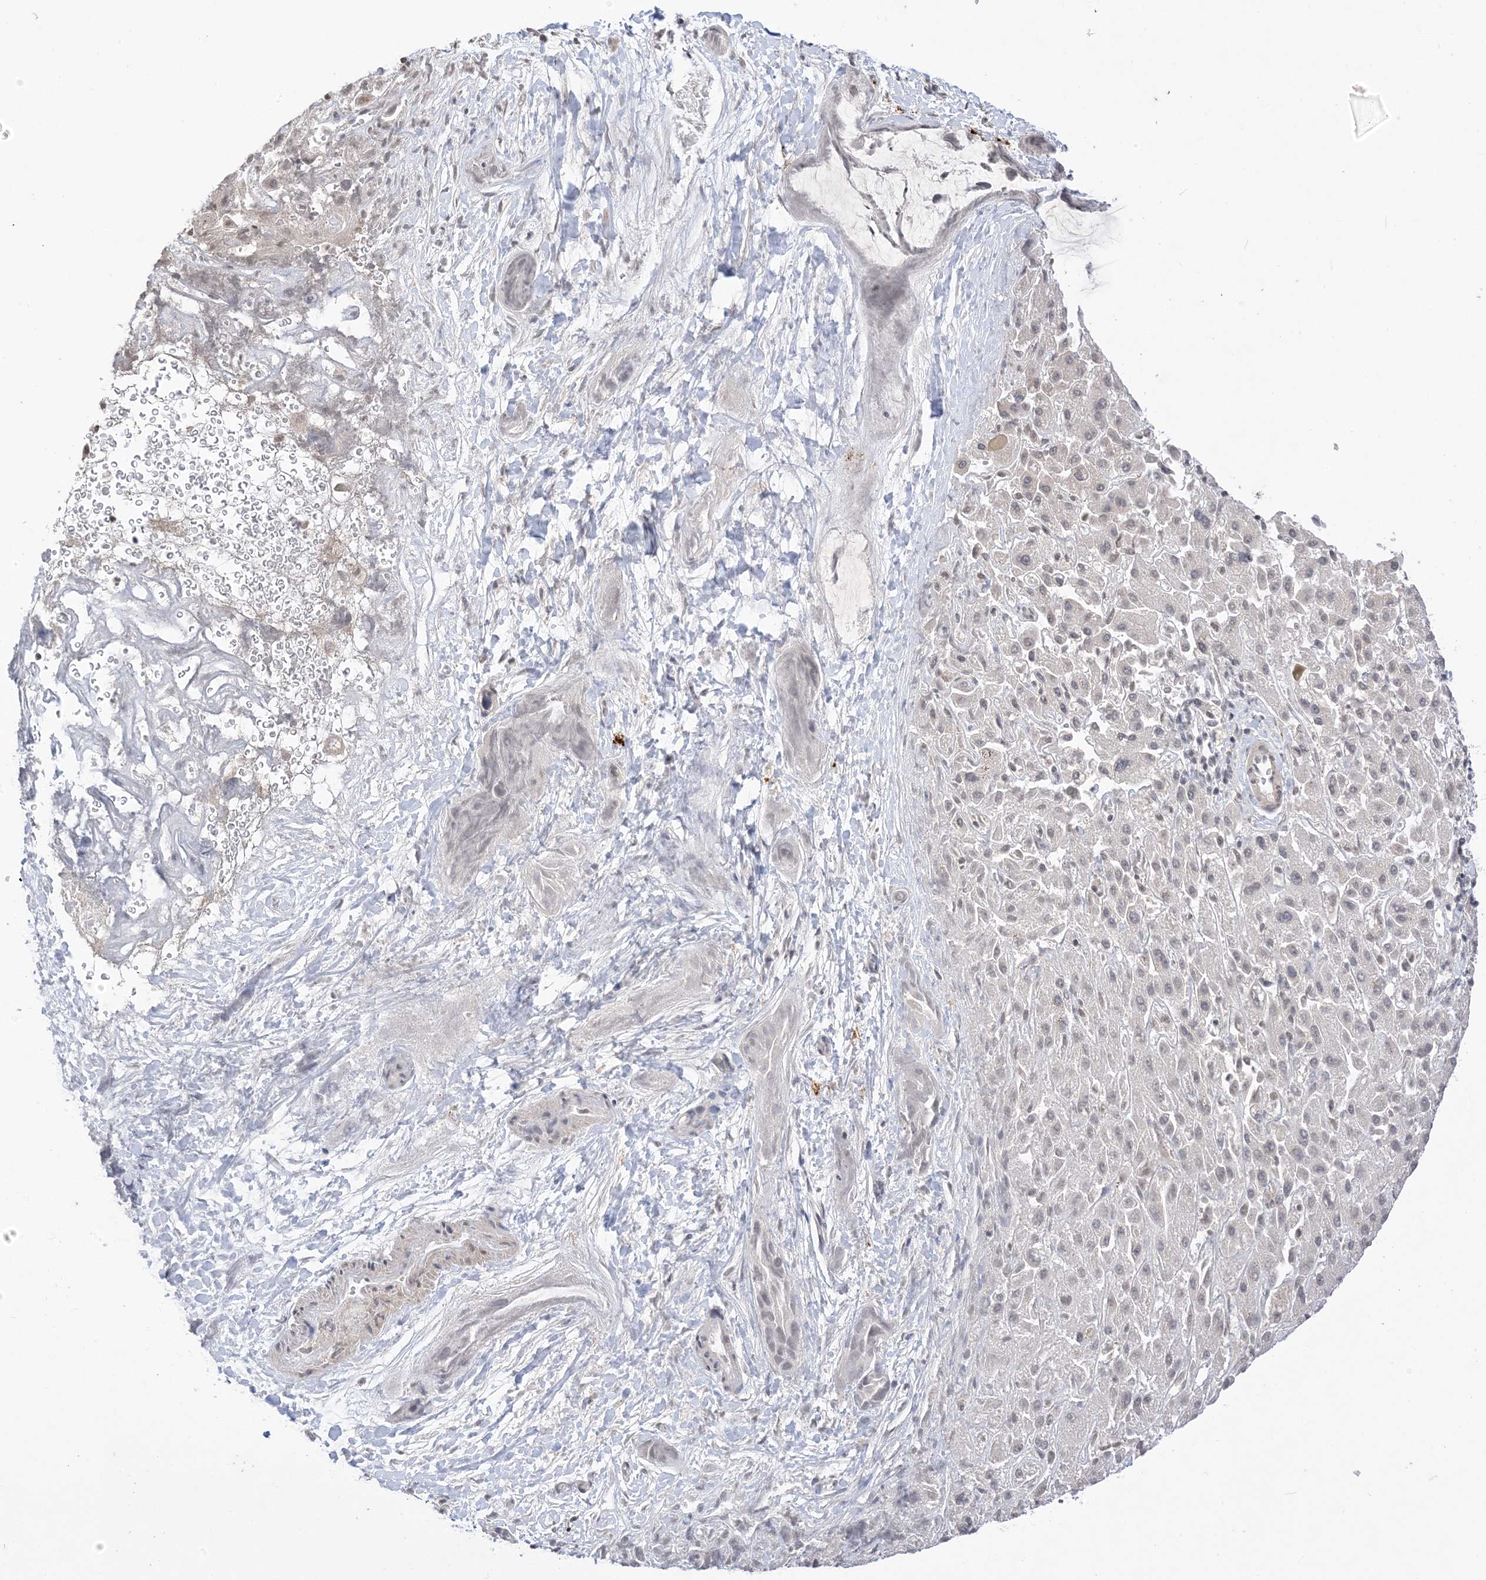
{"staining": {"intensity": "negative", "quantity": "none", "location": "none"}, "tissue": "liver cancer", "cell_type": "Tumor cells", "image_type": "cancer", "snomed": [{"axis": "morphology", "description": "Cholangiocarcinoma"}, {"axis": "topography", "description": "Liver"}], "caption": "High power microscopy photomicrograph of an immunohistochemistry micrograph of liver cancer, revealing no significant staining in tumor cells.", "gene": "RANBP9", "patient": {"sex": "female", "age": 52}}